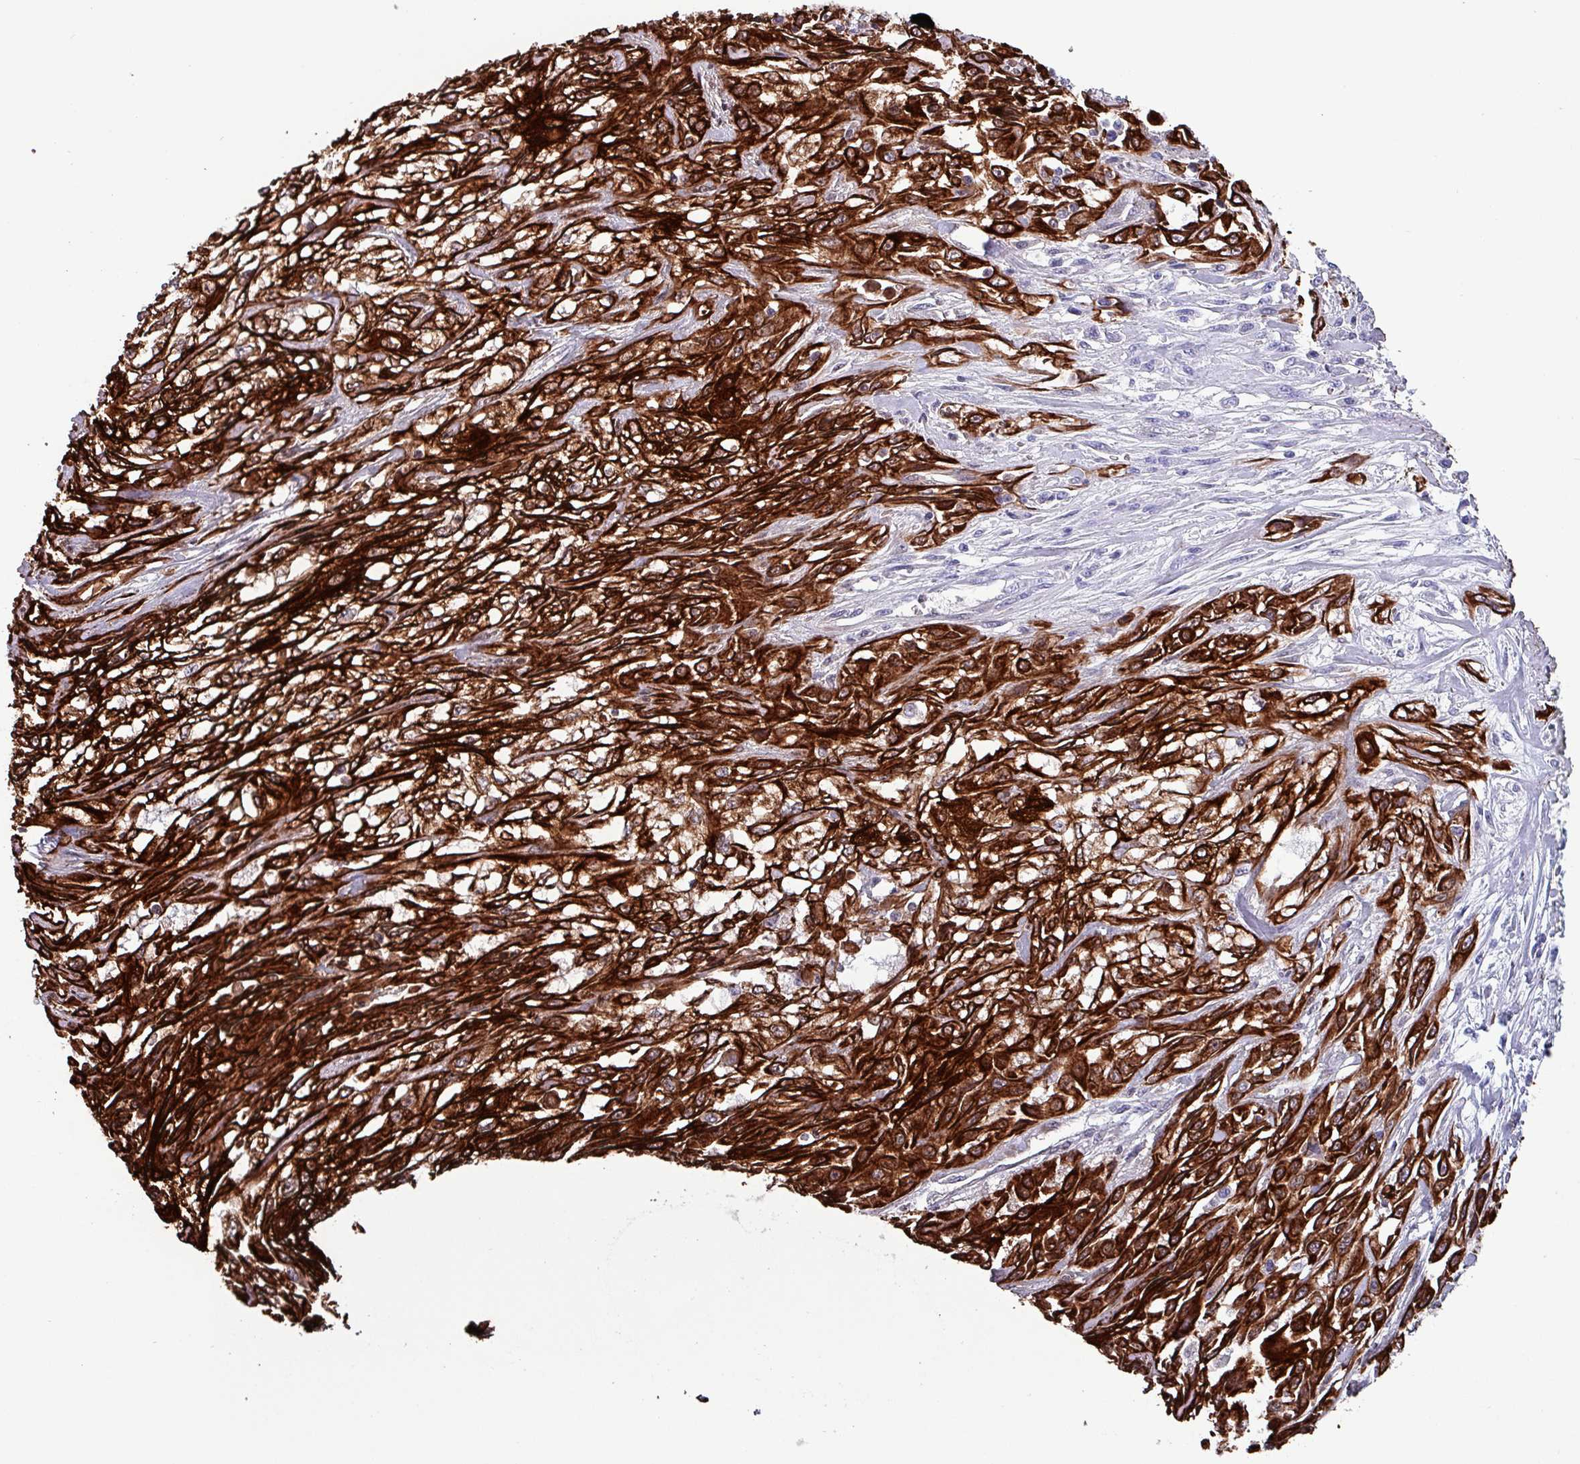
{"staining": {"intensity": "strong", "quantity": ">75%", "location": "cytoplasmic/membranous"}, "tissue": "skin cancer", "cell_type": "Tumor cells", "image_type": "cancer", "snomed": [{"axis": "morphology", "description": "Squamous cell carcinoma, NOS"}, {"axis": "morphology", "description": "Squamous cell carcinoma, metastatic, NOS"}, {"axis": "topography", "description": "Skin"}, {"axis": "topography", "description": "Lymph node"}], "caption": "About >75% of tumor cells in human skin cancer reveal strong cytoplasmic/membranous protein positivity as visualized by brown immunohistochemical staining.", "gene": "KRT6C", "patient": {"sex": "male", "age": 75}}